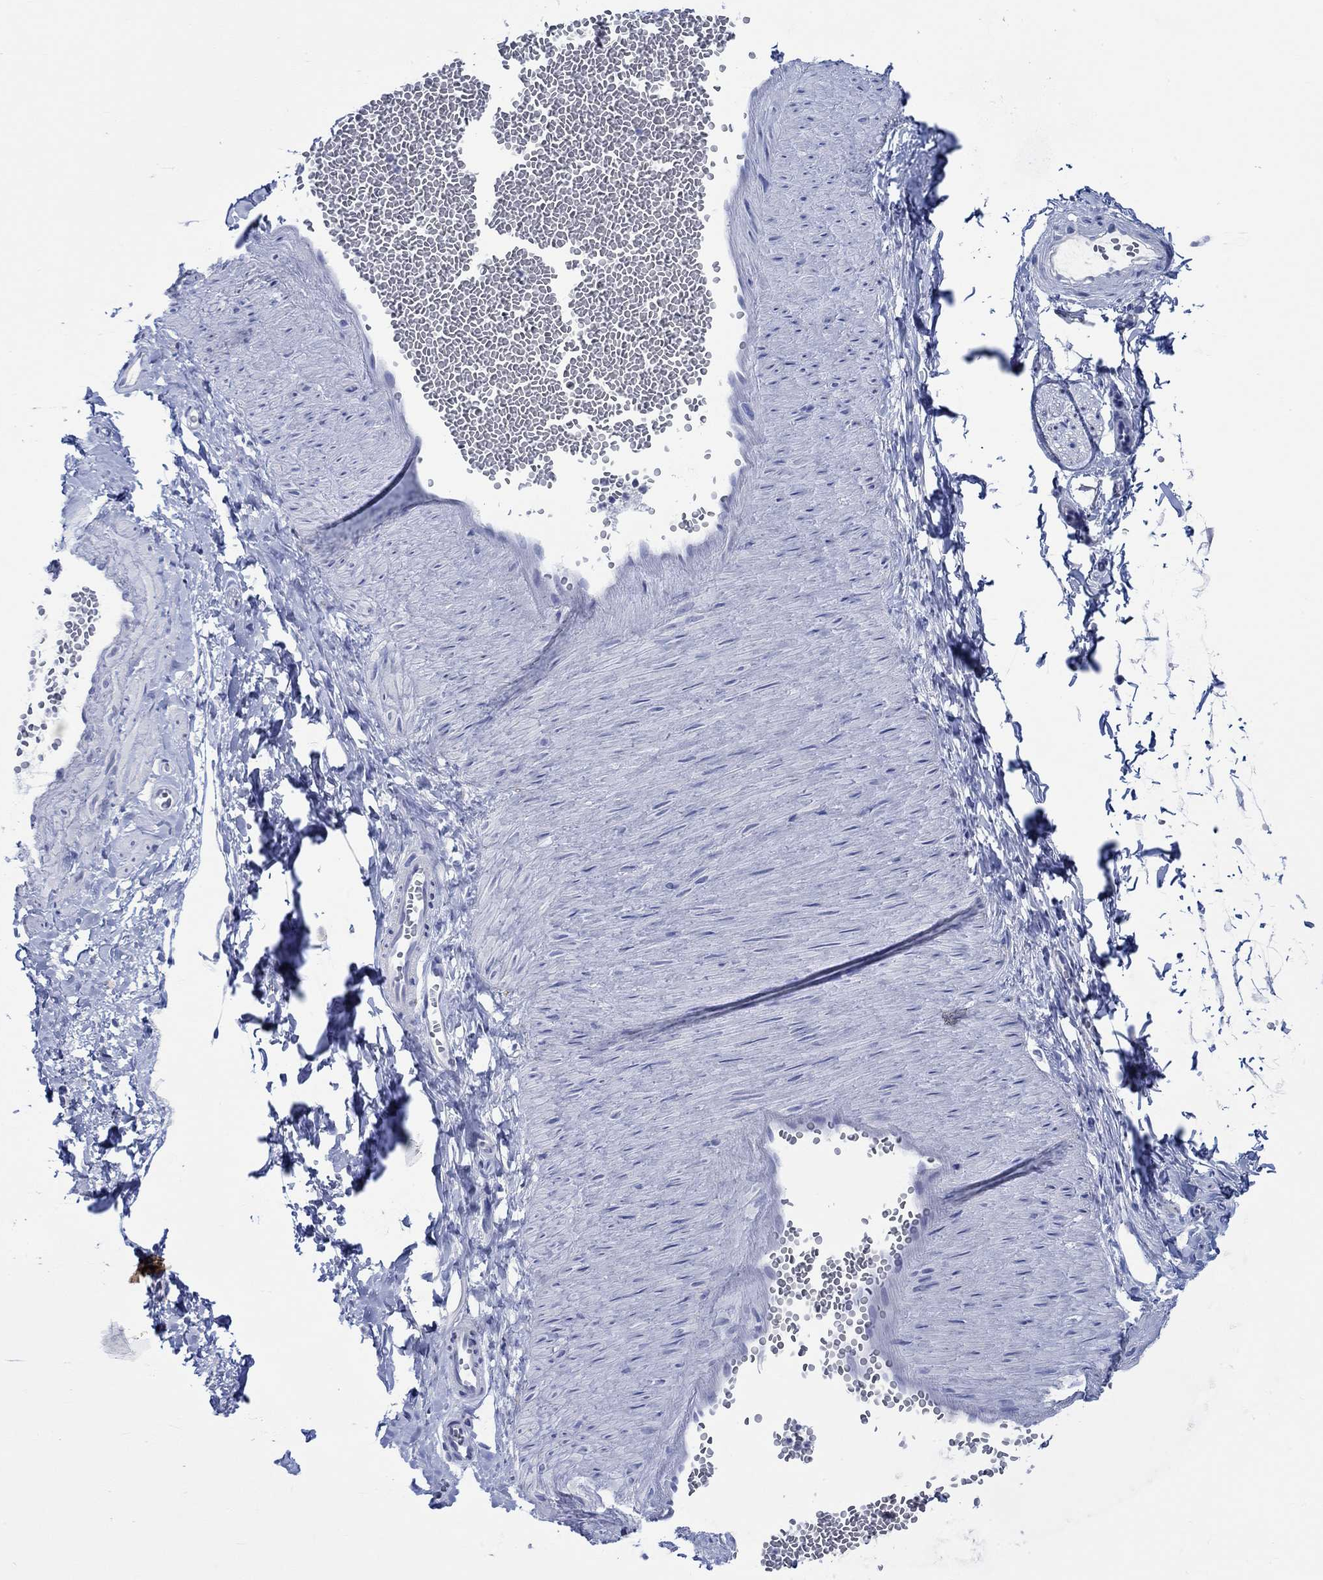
{"staining": {"intensity": "negative", "quantity": "none", "location": "none"}, "tissue": "adipose tissue", "cell_type": "Adipocytes", "image_type": "normal", "snomed": [{"axis": "morphology", "description": "Normal tissue, NOS"}, {"axis": "topography", "description": "Smooth muscle"}, {"axis": "topography", "description": "Peripheral nerve tissue"}], "caption": "This is a photomicrograph of IHC staining of unremarkable adipose tissue, which shows no staining in adipocytes.", "gene": "PTPRN2", "patient": {"sex": "male", "age": 22}}